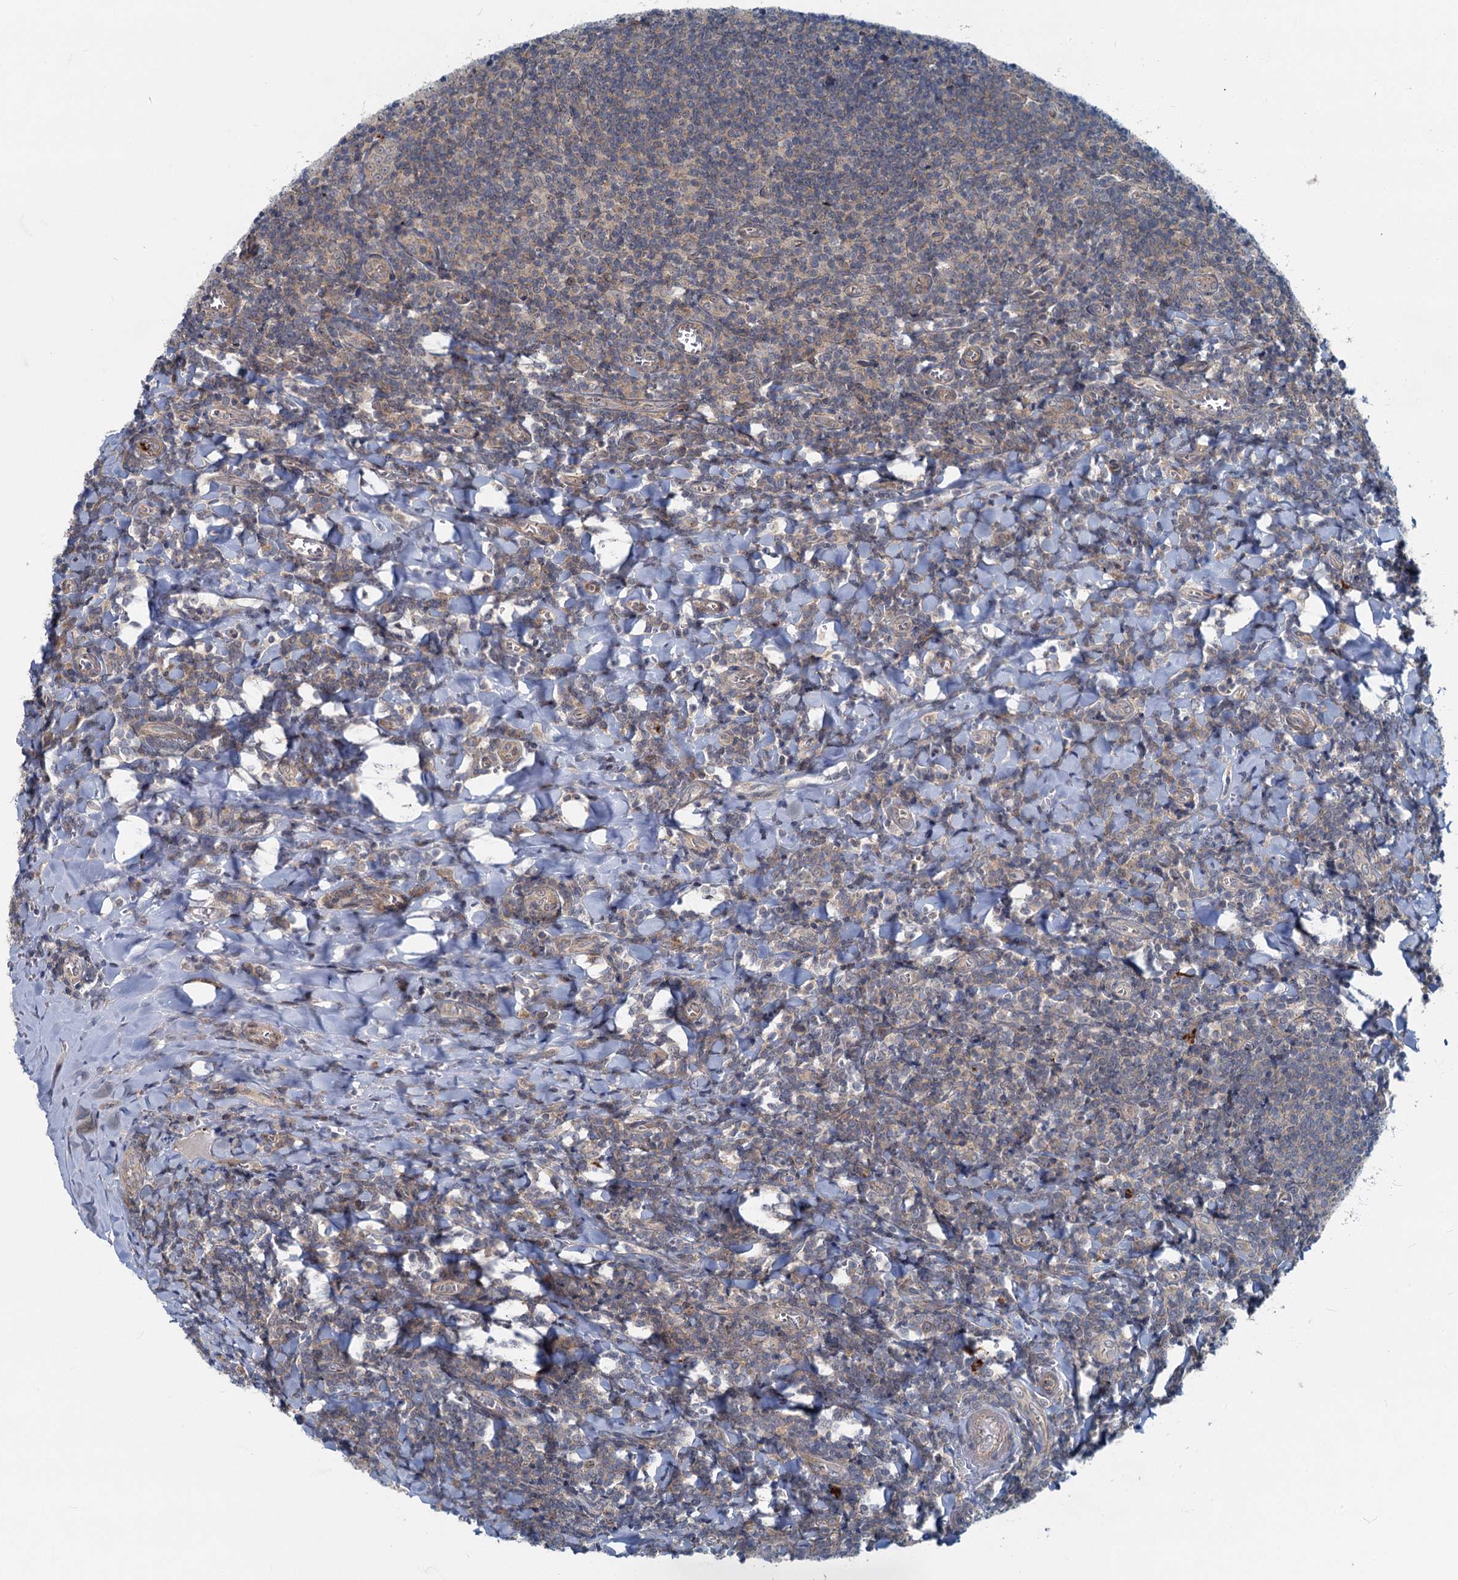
{"staining": {"intensity": "weak", "quantity": "<25%", "location": "cytoplasmic/membranous"}, "tissue": "tonsil", "cell_type": "Germinal center cells", "image_type": "normal", "snomed": [{"axis": "morphology", "description": "Normal tissue, NOS"}, {"axis": "topography", "description": "Tonsil"}], "caption": "This micrograph is of benign tonsil stained with immunohistochemistry to label a protein in brown with the nuclei are counter-stained blue. There is no staining in germinal center cells.", "gene": "ADCY2", "patient": {"sex": "male", "age": 27}}